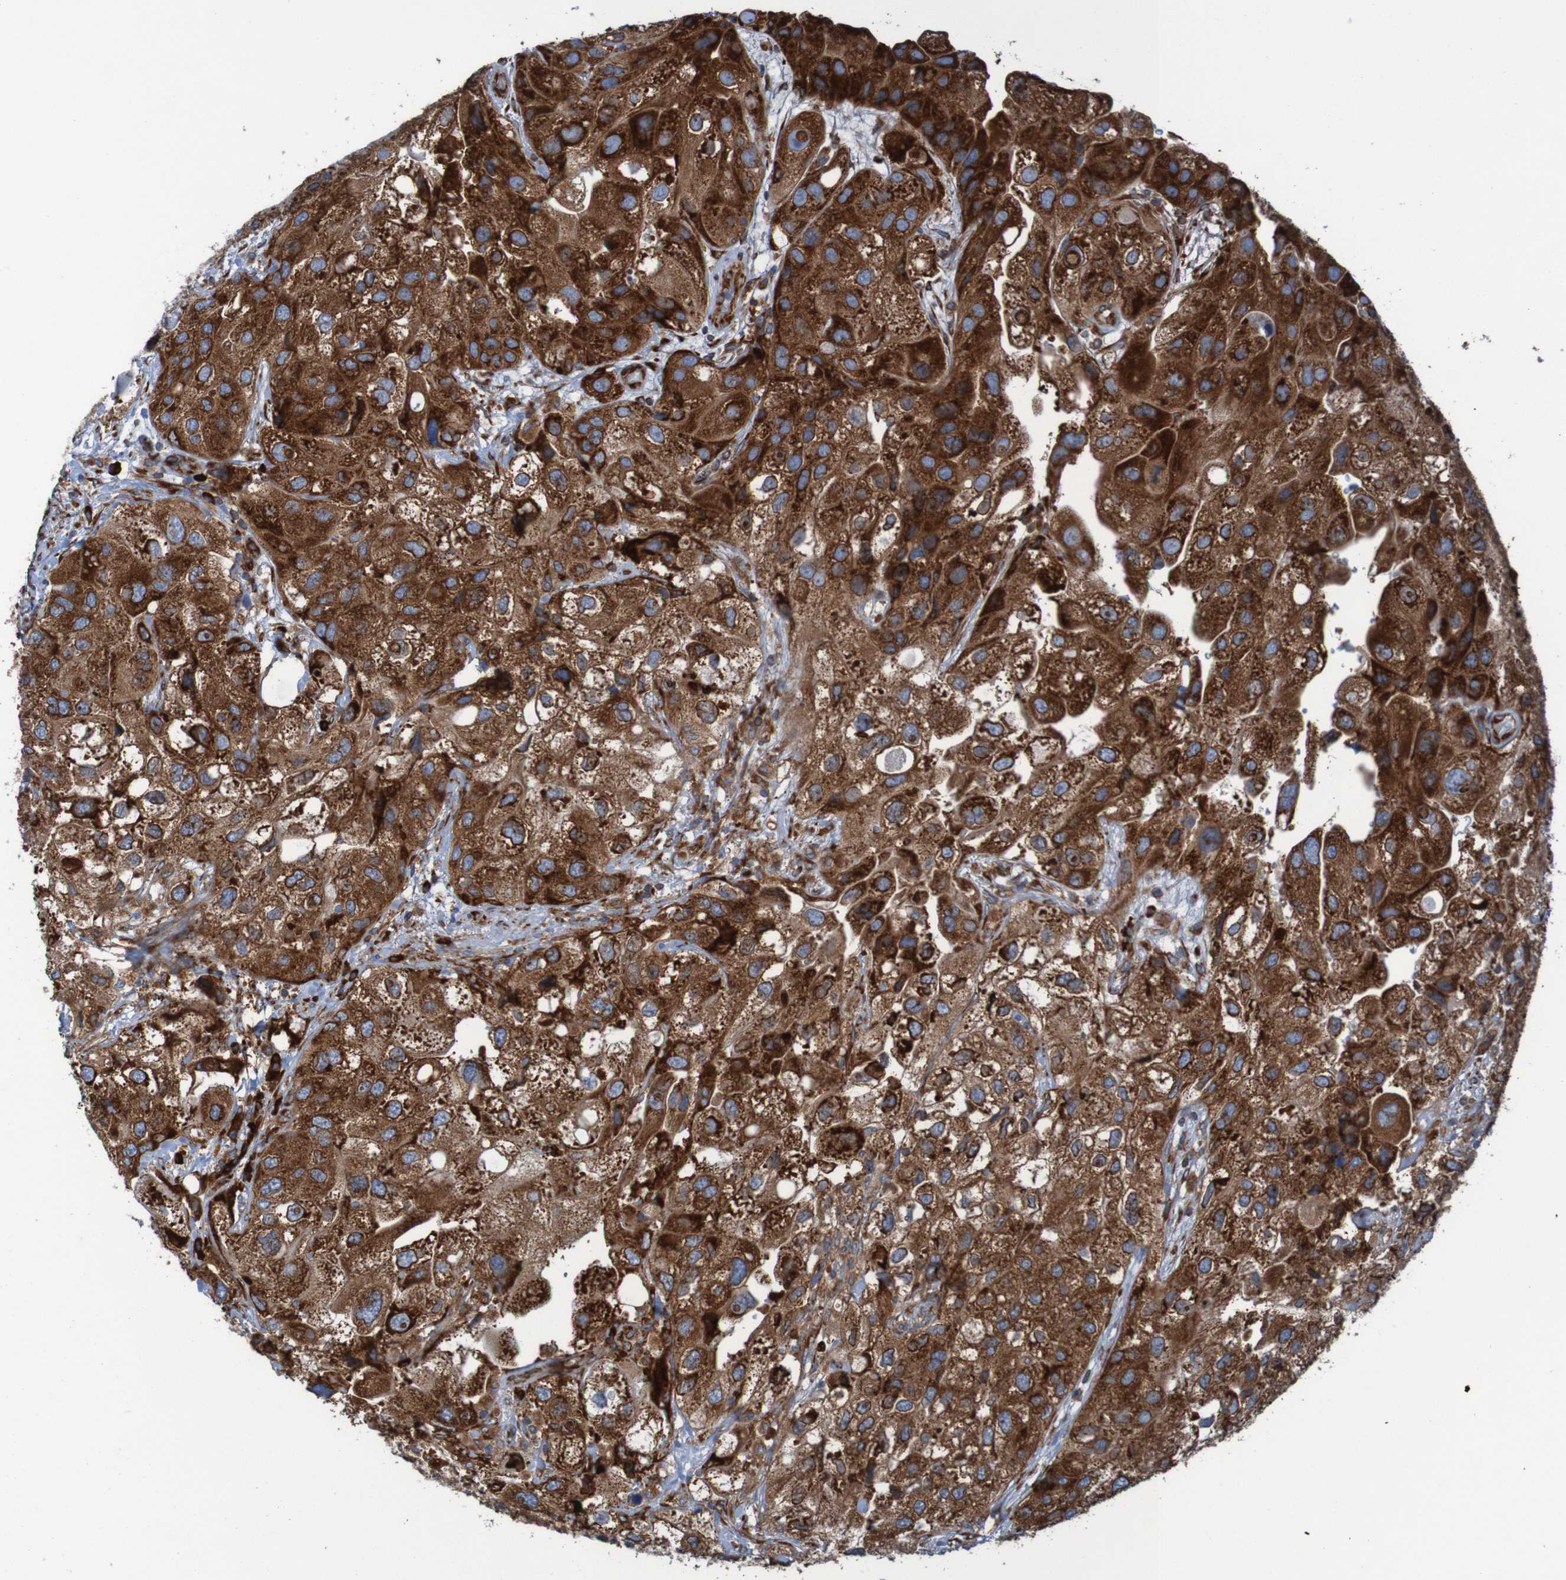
{"staining": {"intensity": "strong", "quantity": ">75%", "location": "cytoplasmic/membranous"}, "tissue": "urothelial cancer", "cell_type": "Tumor cells", "image_type": "cancer", "snomed": [{"axis": "morphology", "description": "Urothelial carcinoma, High grade"}, {"axis": "topography", "description": "Urinary bladder"}], "caption": "Protein analysis of urothelial cancer tissue demonstrates strong cytoplasmic/membranous positivity in approximately >75% of tumor cells.", "gene": "RPL10", "patient": {"sex": "female", "age": 64}}